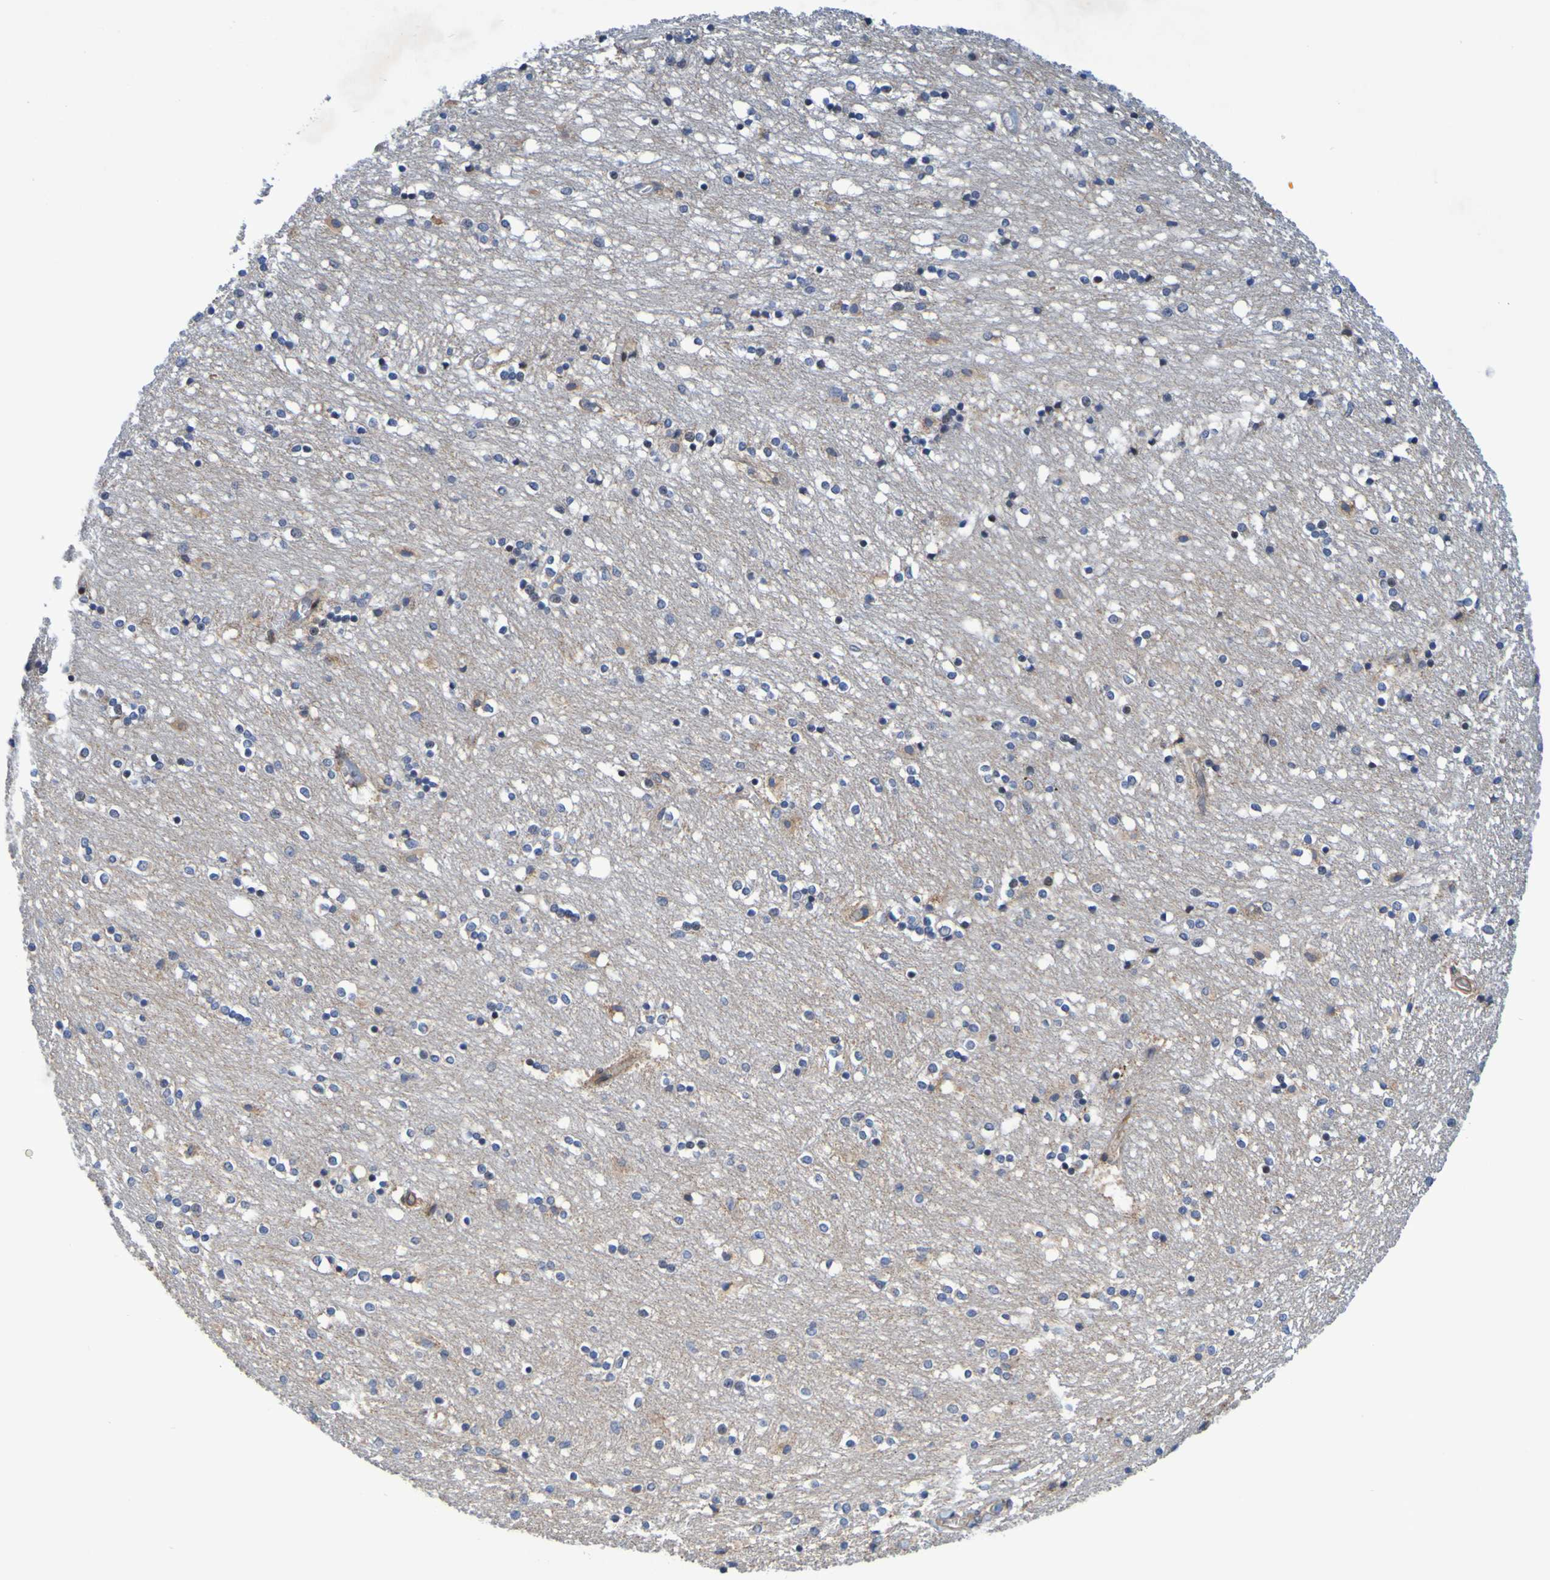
{"staining": {"intensity": "moderate", "quantity": "<25%", "location": "cytoplasmic/membranous"}, "tissue": "caudate", "cell_type": "Glial cells", "image_type": "normal", "snomed": [{"axis": "morphology", "description": "Normal tissue, NOS"}, {"axis": "topography", "description": "Lateral ventricle wall"}], "caption": "Immunohistochemistry (DAB (3,3'-diaminobenzidine)) staining of unremarkable human caudate demonstrates moderate cytoplasmic/membranous protein positivity in about <25% of glial cells. The staining was performed using DAB (3,3'-diaminobenzidine) to visualize the protein expression in brown, while the nuclei were stained in blue with hematoxylin (Magnification: 20x).", "gene": "CCDC51", "patient": {"sex": "female", "age": 54}}